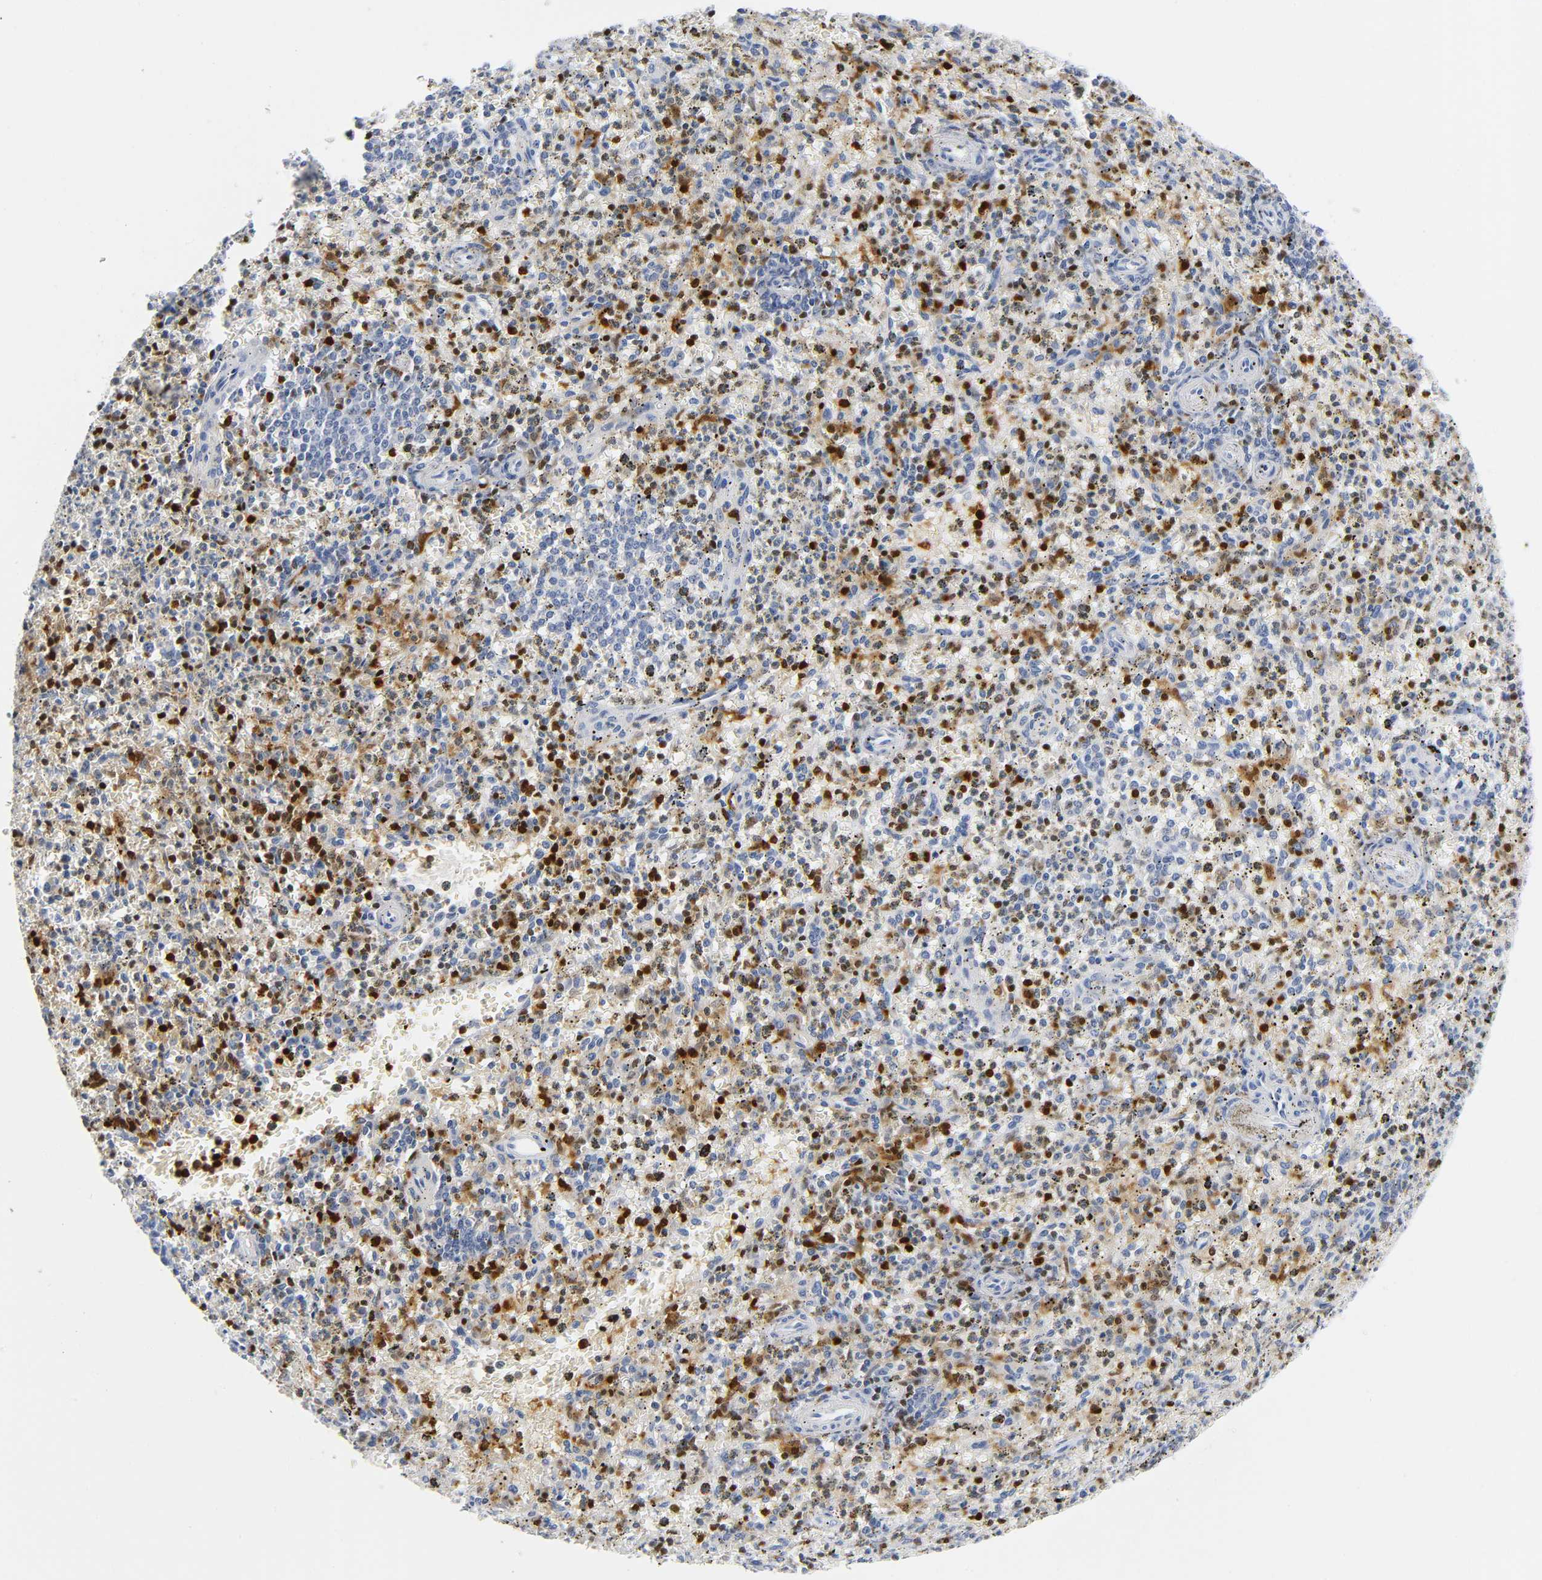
{"staining": {"intensity": "strong", "quantity": "25%-75%", "location": "cytoplasmic/membranous,nuclear"}, "tissue": "spleen", "cell_type": "Cells in red pulp", "image_type": "normal", "snomed": [{"axis": "morphology", "description": "Normal tissue, NOS"}, {"axis": "topography", "description": "Spleen"}], "caption": "IHC staining of benign spleen, which exhibits high levels of strong cytoplasmic/membranous,nuclear staining in about 25%-75% of cells in red pulp indicating strong cytoplasmic/membranous,nuclear protein expression. The staining was performed using DAB (3,3'-diaminobenzidine) (brown) for protein detection and nuclei were counterstained in hematoxylin (blue).", "gene": "DOK2", "patient": {"sex": "male", "age": 72}}